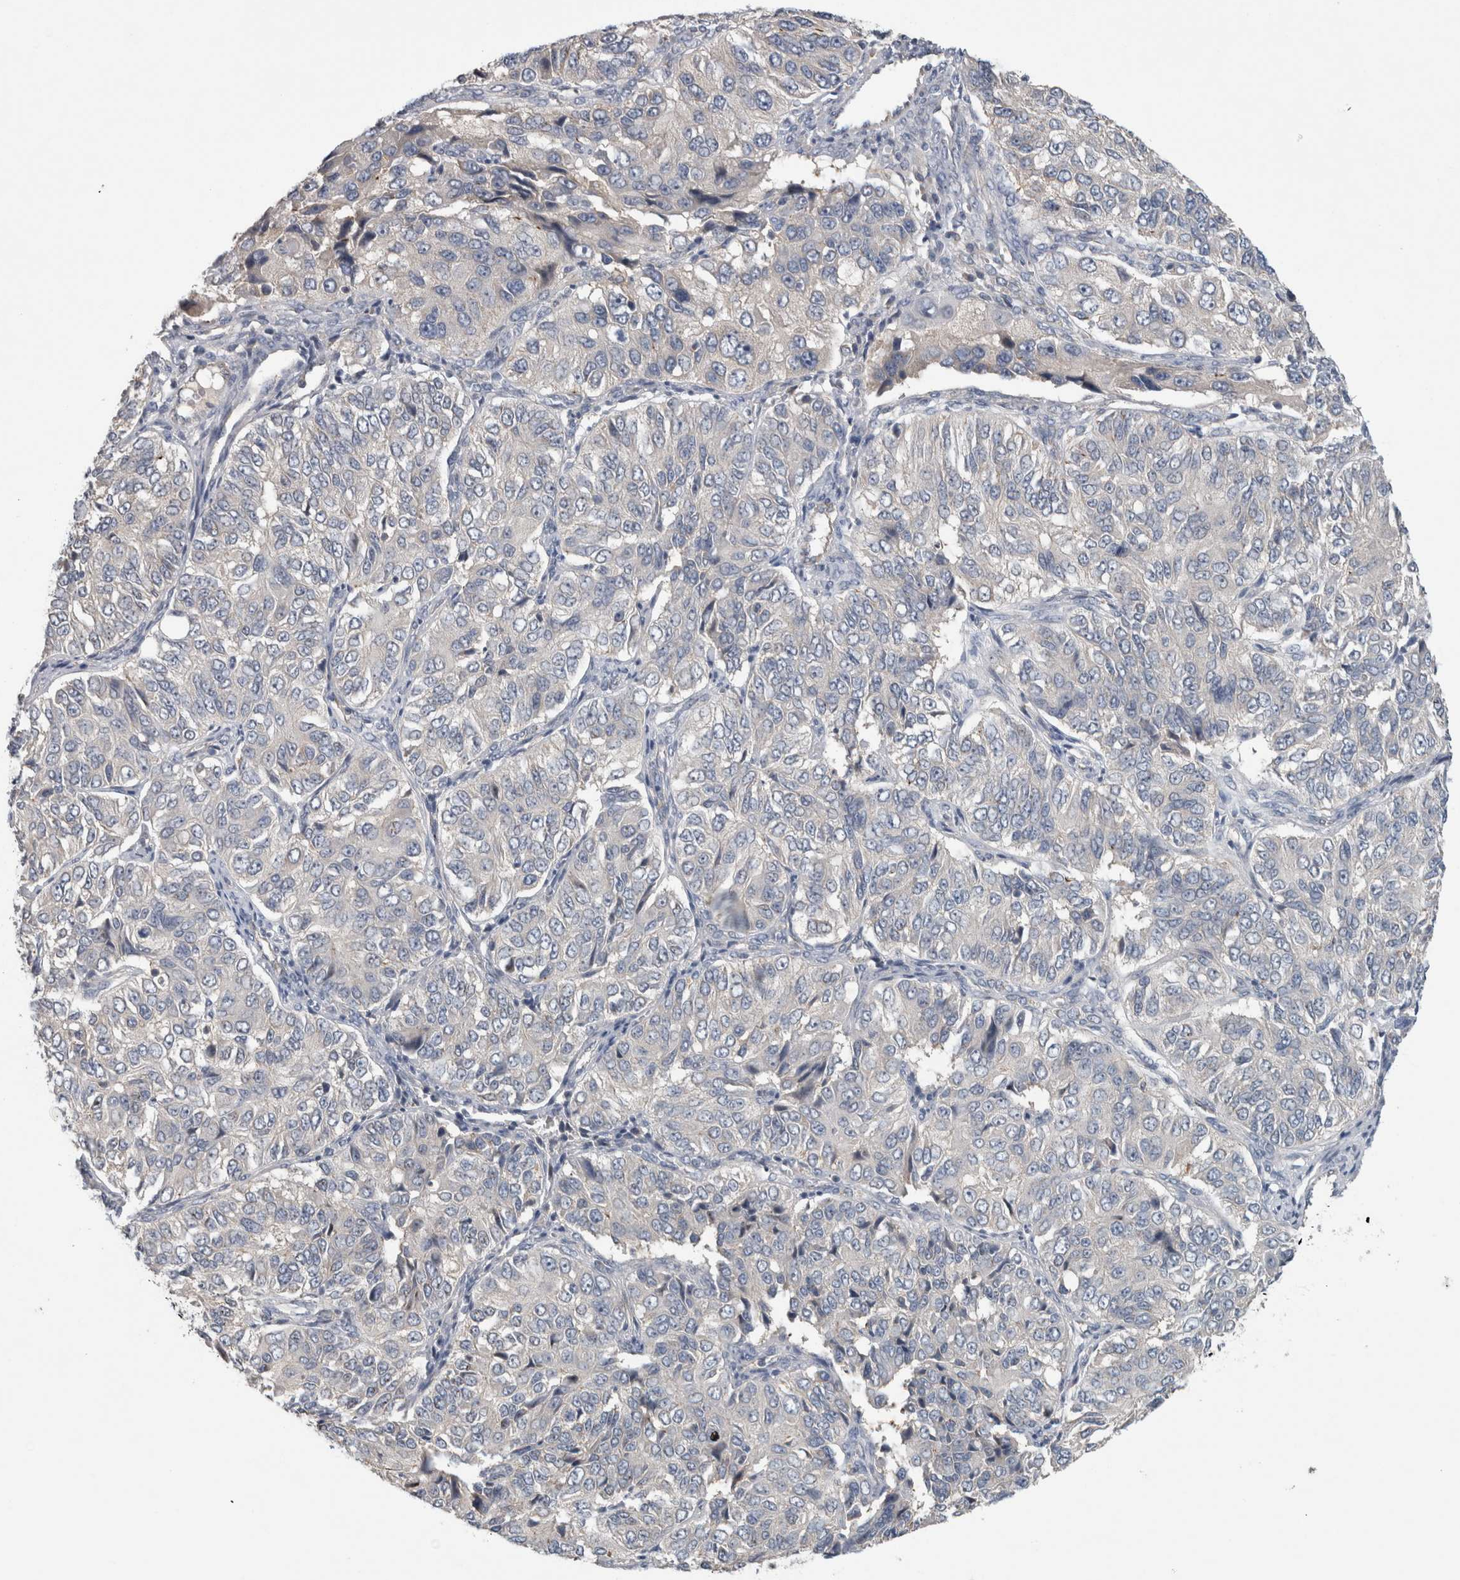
{"staining": {"intensity": "negative", "quantity": "none", "location": "none"}, "tissue": "ovarian cancer", "cell_type": "Tumor cells", "image_type": "cancer", "snomed": [{"axis": "morphology", "description": "Carcinoma, endometroid"}, {"axis": "topography", "description": "Ovary"}], "caption": "There is no significant positivity in tumor cells of endometroid carcinoma (ovarian). (Stains: DAB (3,3'-diaminobenzidine) IHC with hematoxylin counter stain, Microscopy: brightfield microscopy at high magnification).", "gene": "TARBP1", "patient": {"sex": "female", "age": 51}}